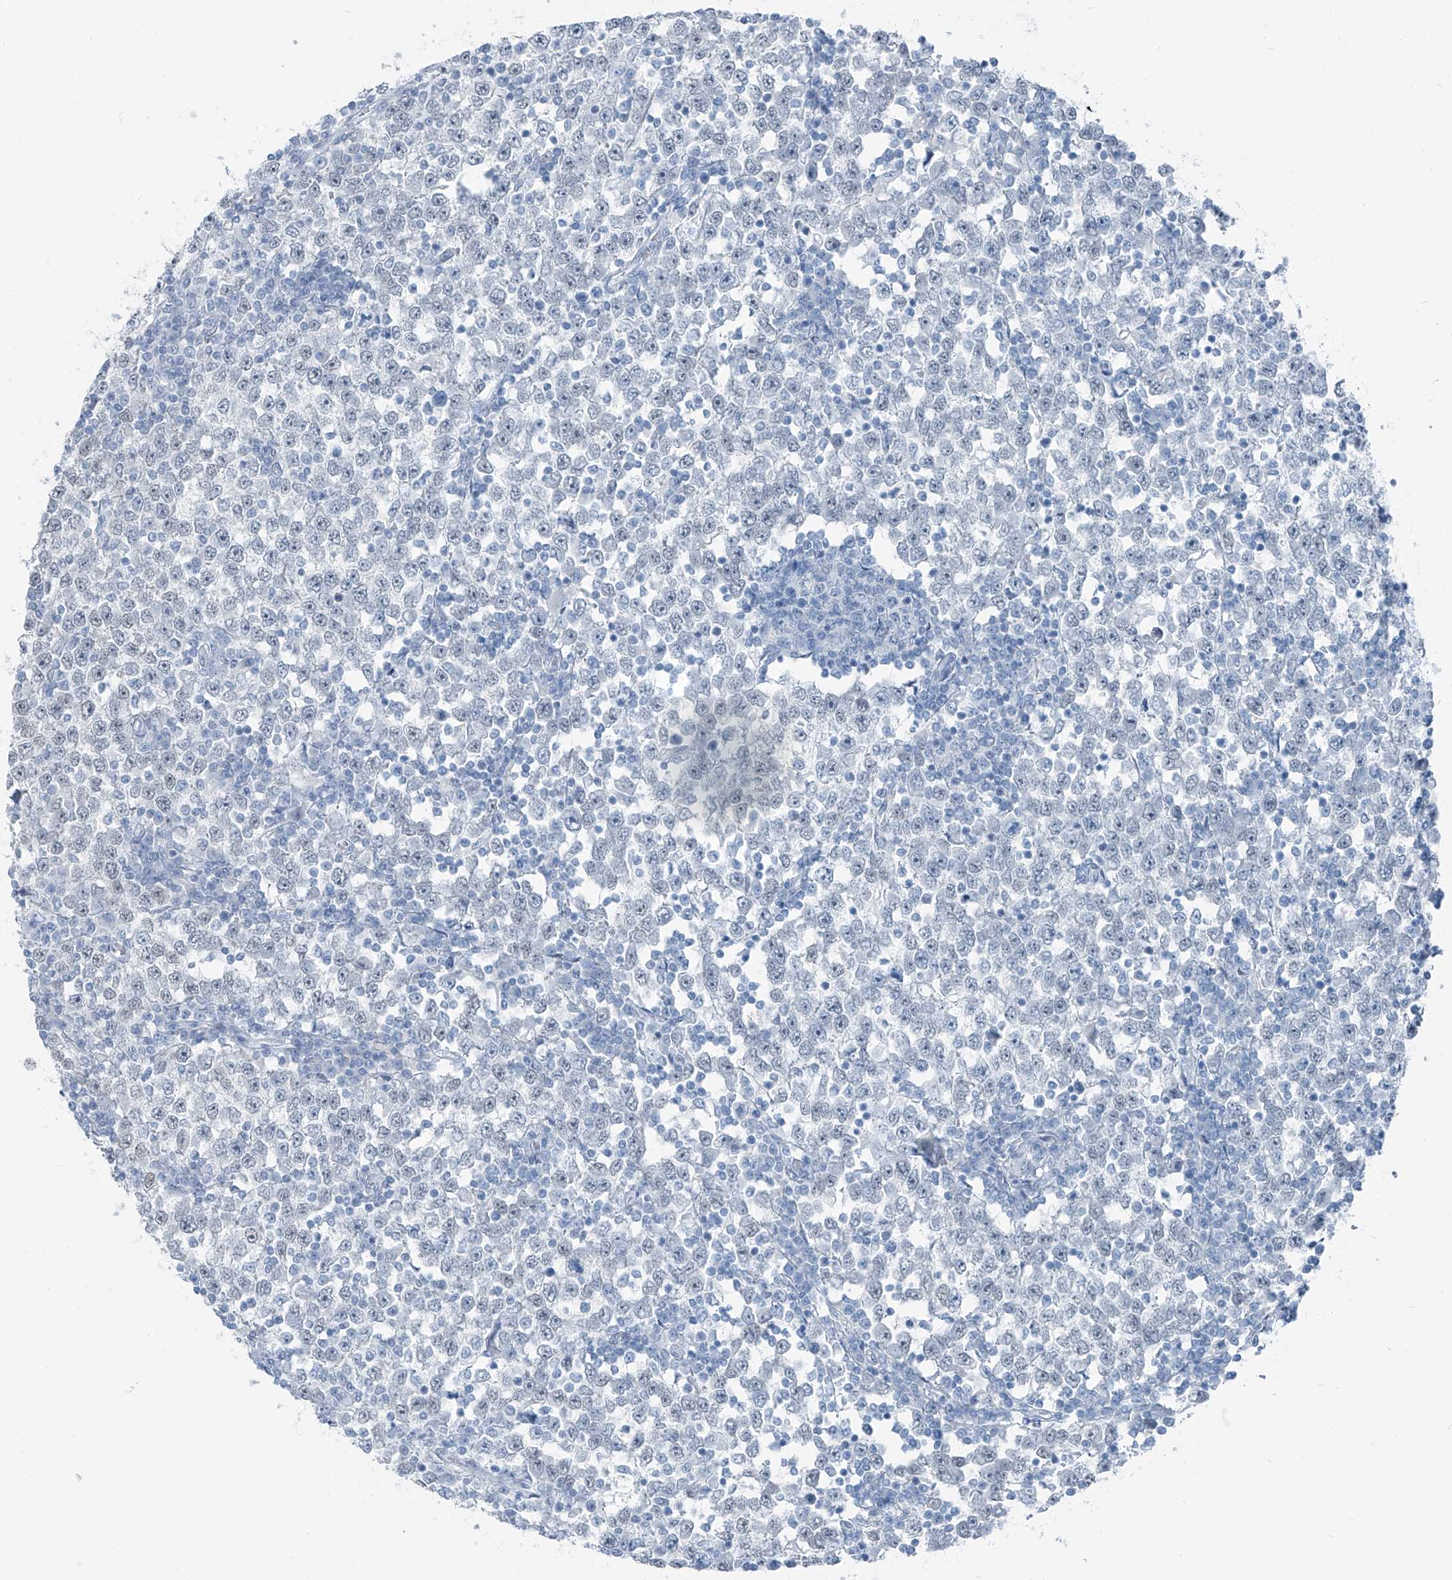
{"staining": {"intensity": "negative", "quantity": "none", "location": "none"}, "tissue": "testis cancer", "cell_type": "Tumor cells", "image_type": "cancer", "snomed": [{"axis": "morphology", "description": "Seminoma, NOS"}, {"axis": "topography", "description": "Testis"}], "caption": "This micrograph is of testis cancer stained with immunohistochemistry (IHC) to label a protein in brown with the nuclei are counter-stained blue. There is no positivity in tumor cells.", "gene": "RGN", "patient": {"sex": "male", "age": 65}}